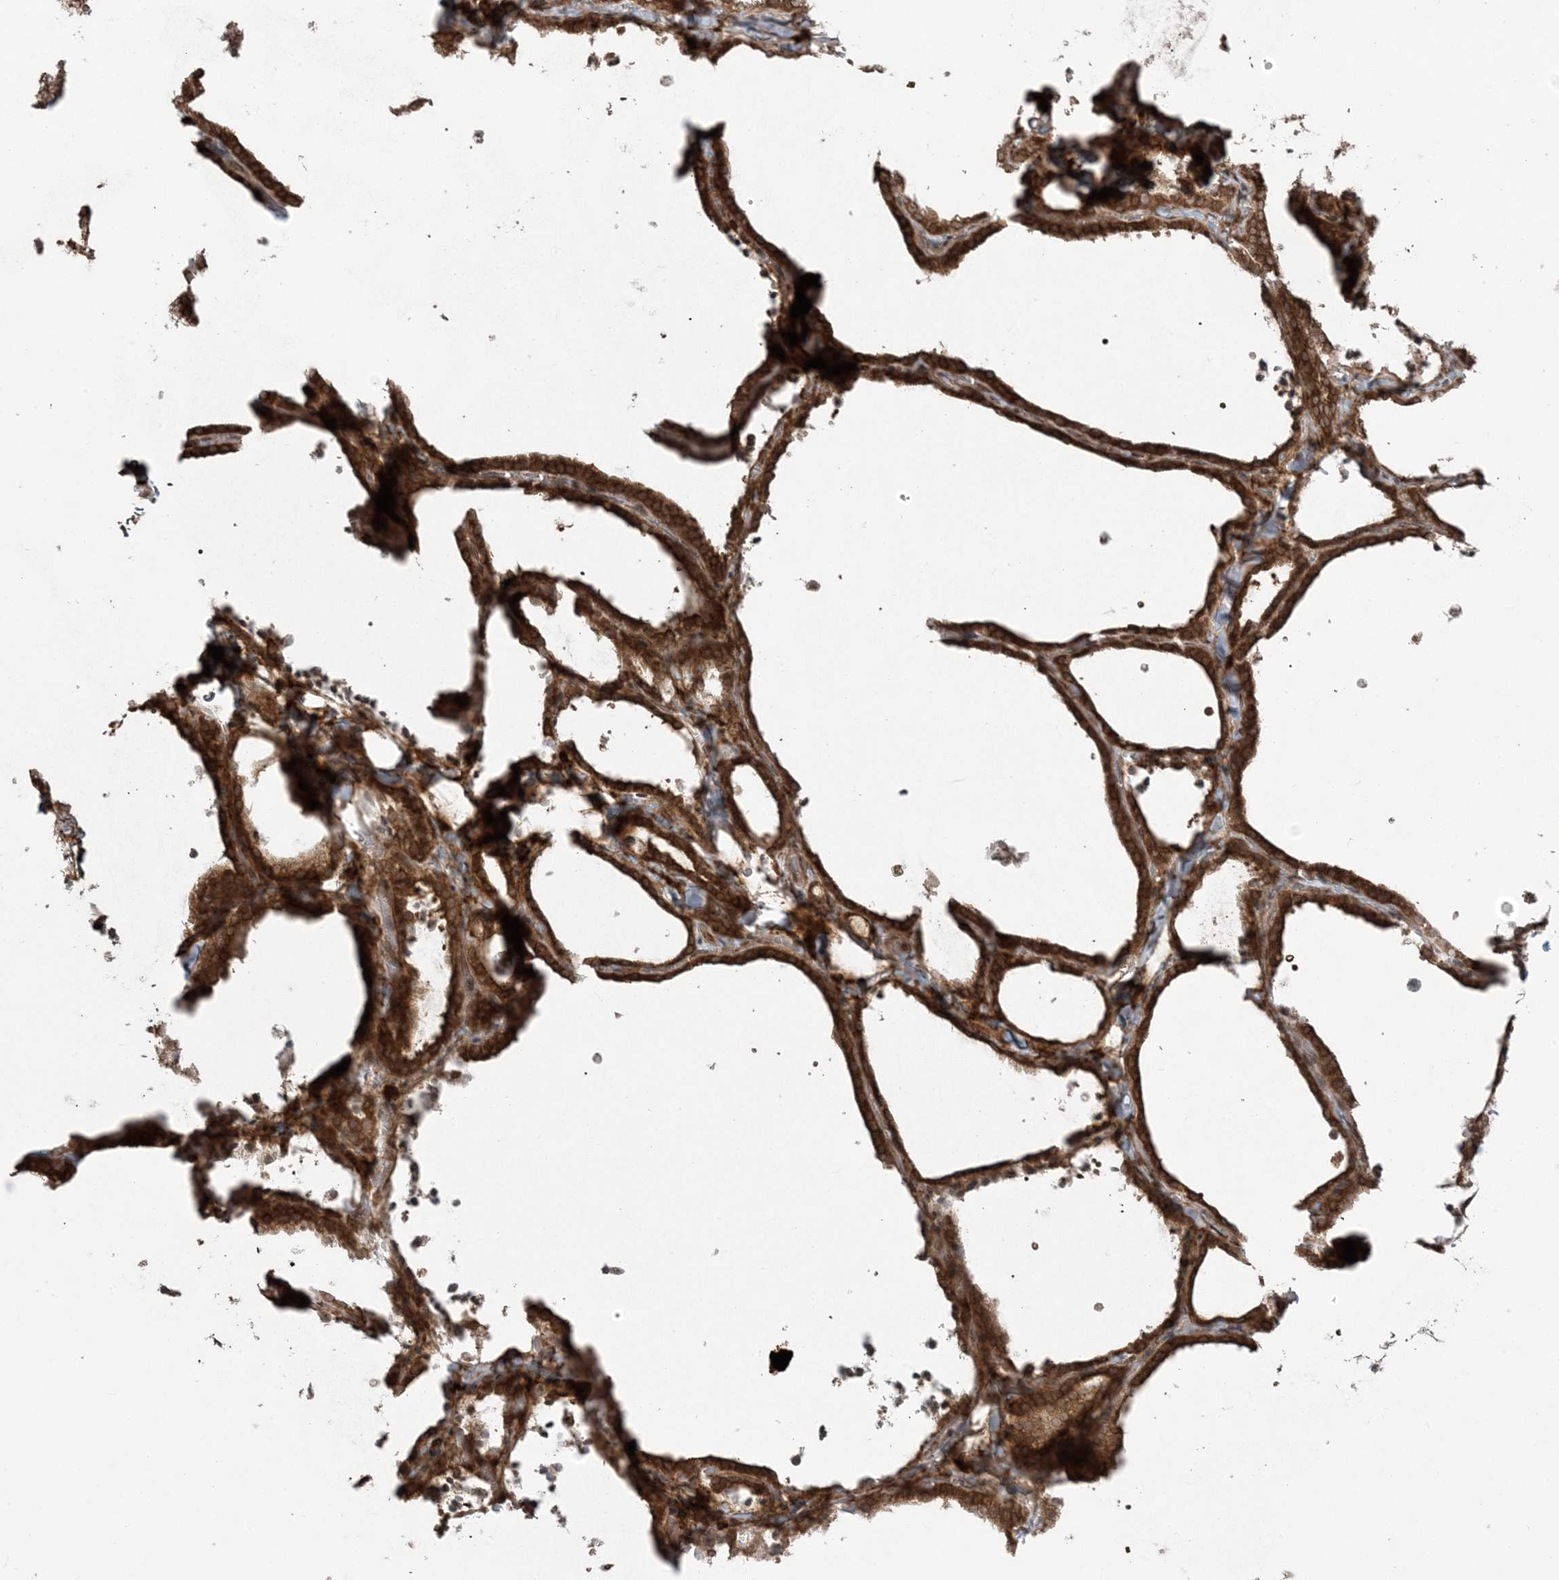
{"staining": {"intensity": "strong", "quantity": ">75%", "location": "cytoplasmic/membranous,nuclear"}, "tissue": "thyroid gland", "cell_type": "Glandular cells", "image_type": "normal", "snomed": [{"axis": "morphology", "description": "Normal tissue, NOS"}, {"axis": "topography", "description": "Thyroid gland"}], "caption": "Immunohistochemistry (IHC) (DAB (3,3'-diaminobenzidine)) staining of benign human thyroid gland shows strong cytoplasmic/membranous,nuclear protein staining in approximately >75% of glandular cells.", "gene": "DDX19B", "patient": {"sex": "female", "age": 22}}